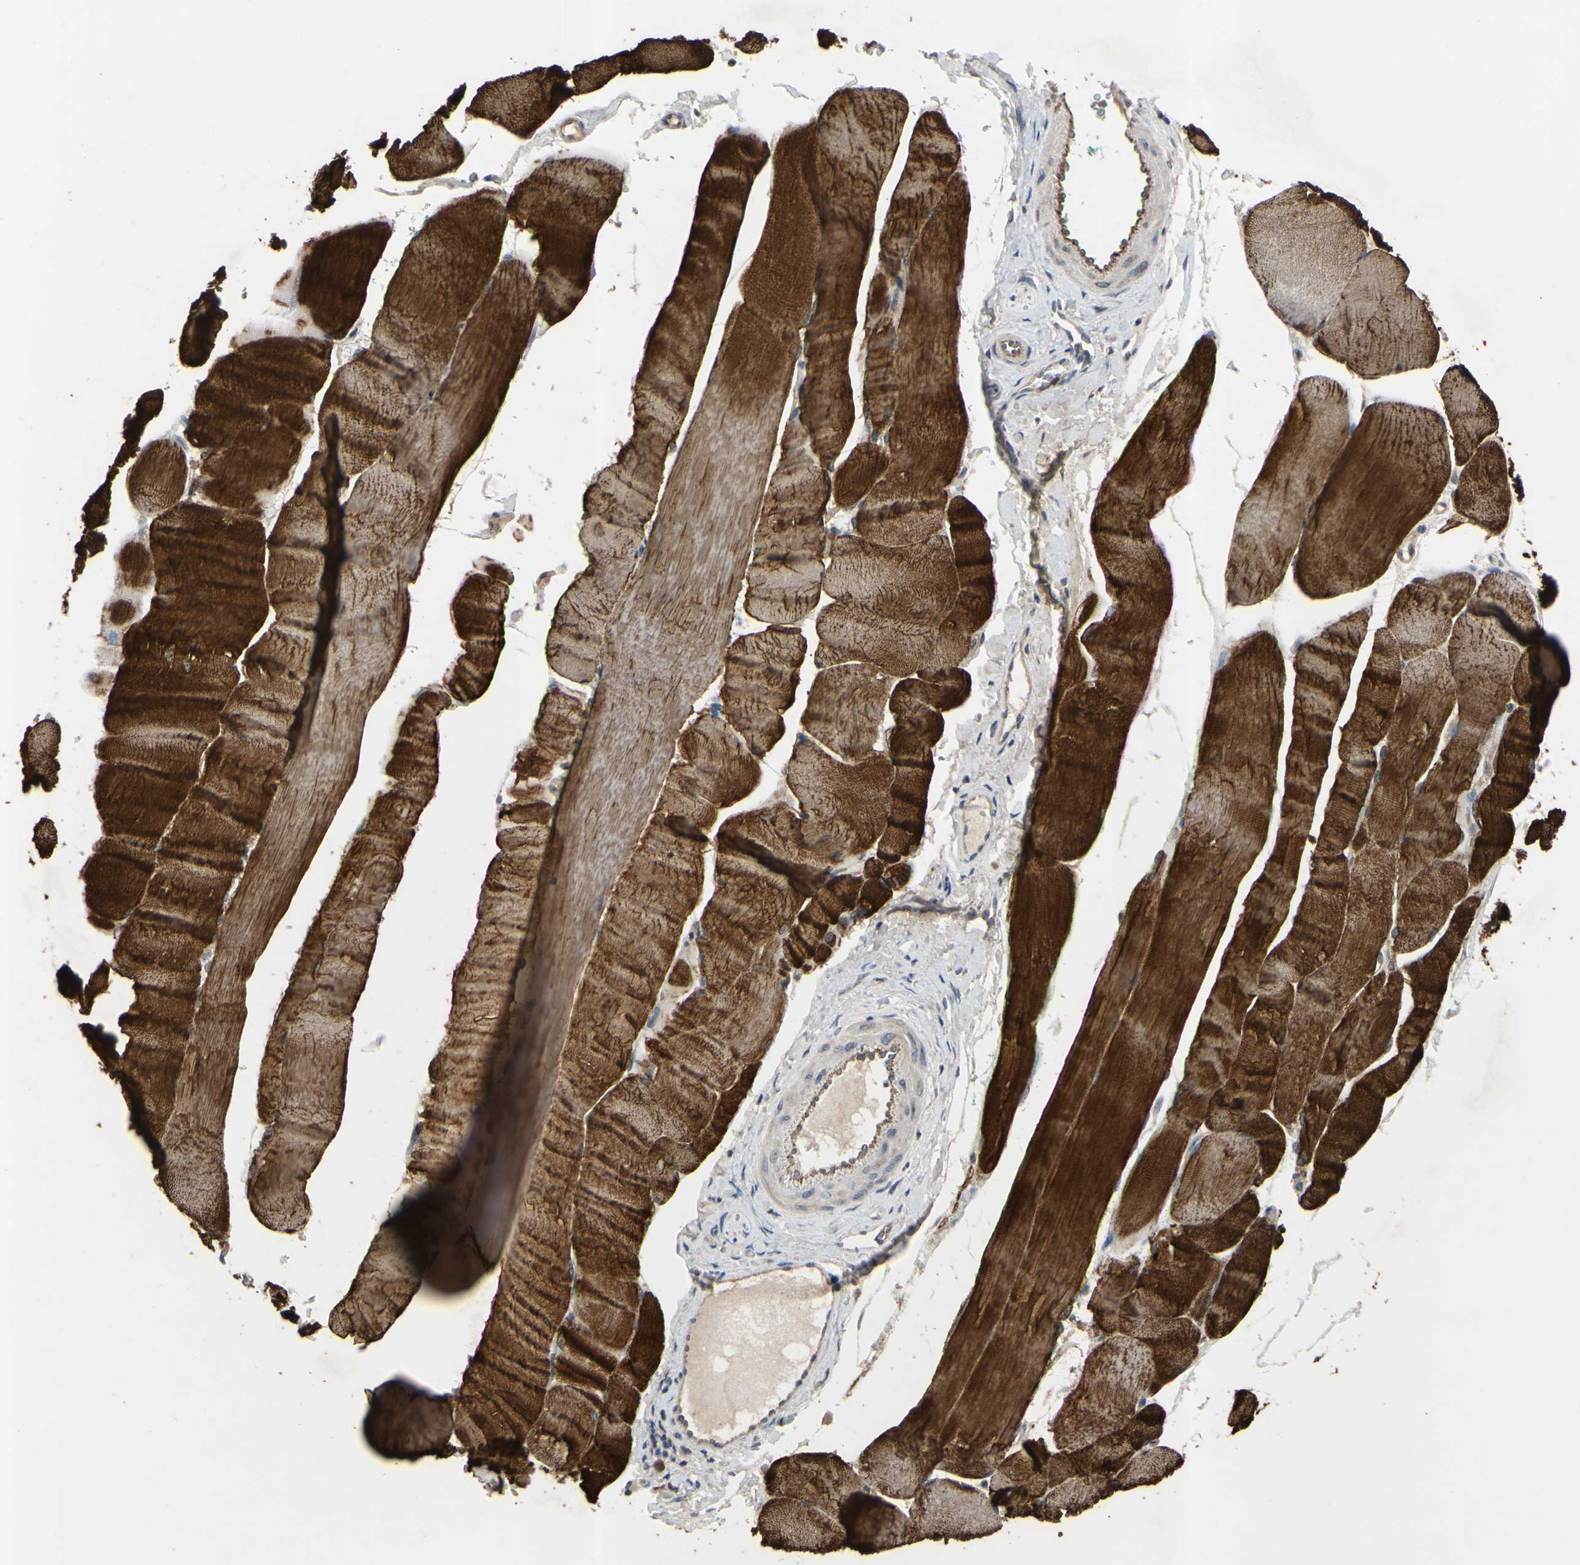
{"staining": {"intensity": "strong", "quantity": ">75%", "location": "cytoplasmic/membranous"}, "tissue": "skeletal muscle", "cell_type": "Myocytes", "image_type": "normal", "snomed": [{"axis": "morphology", "description": "Normal tissue, NOS"}, {"axis": "morphology", "description": "Squamous cell carcinoma, NOS"}, {"axis": "topography", "description": "Skeletal muscle"}], "caption": "Immunohistochemical staining of normal human skeletal muscle exhibits high levels of strong cytoplasmic/membranous expression in about >75% of myocytes.", "gene": "XIAP", "patient": {"sex": "male", "age": 51}}